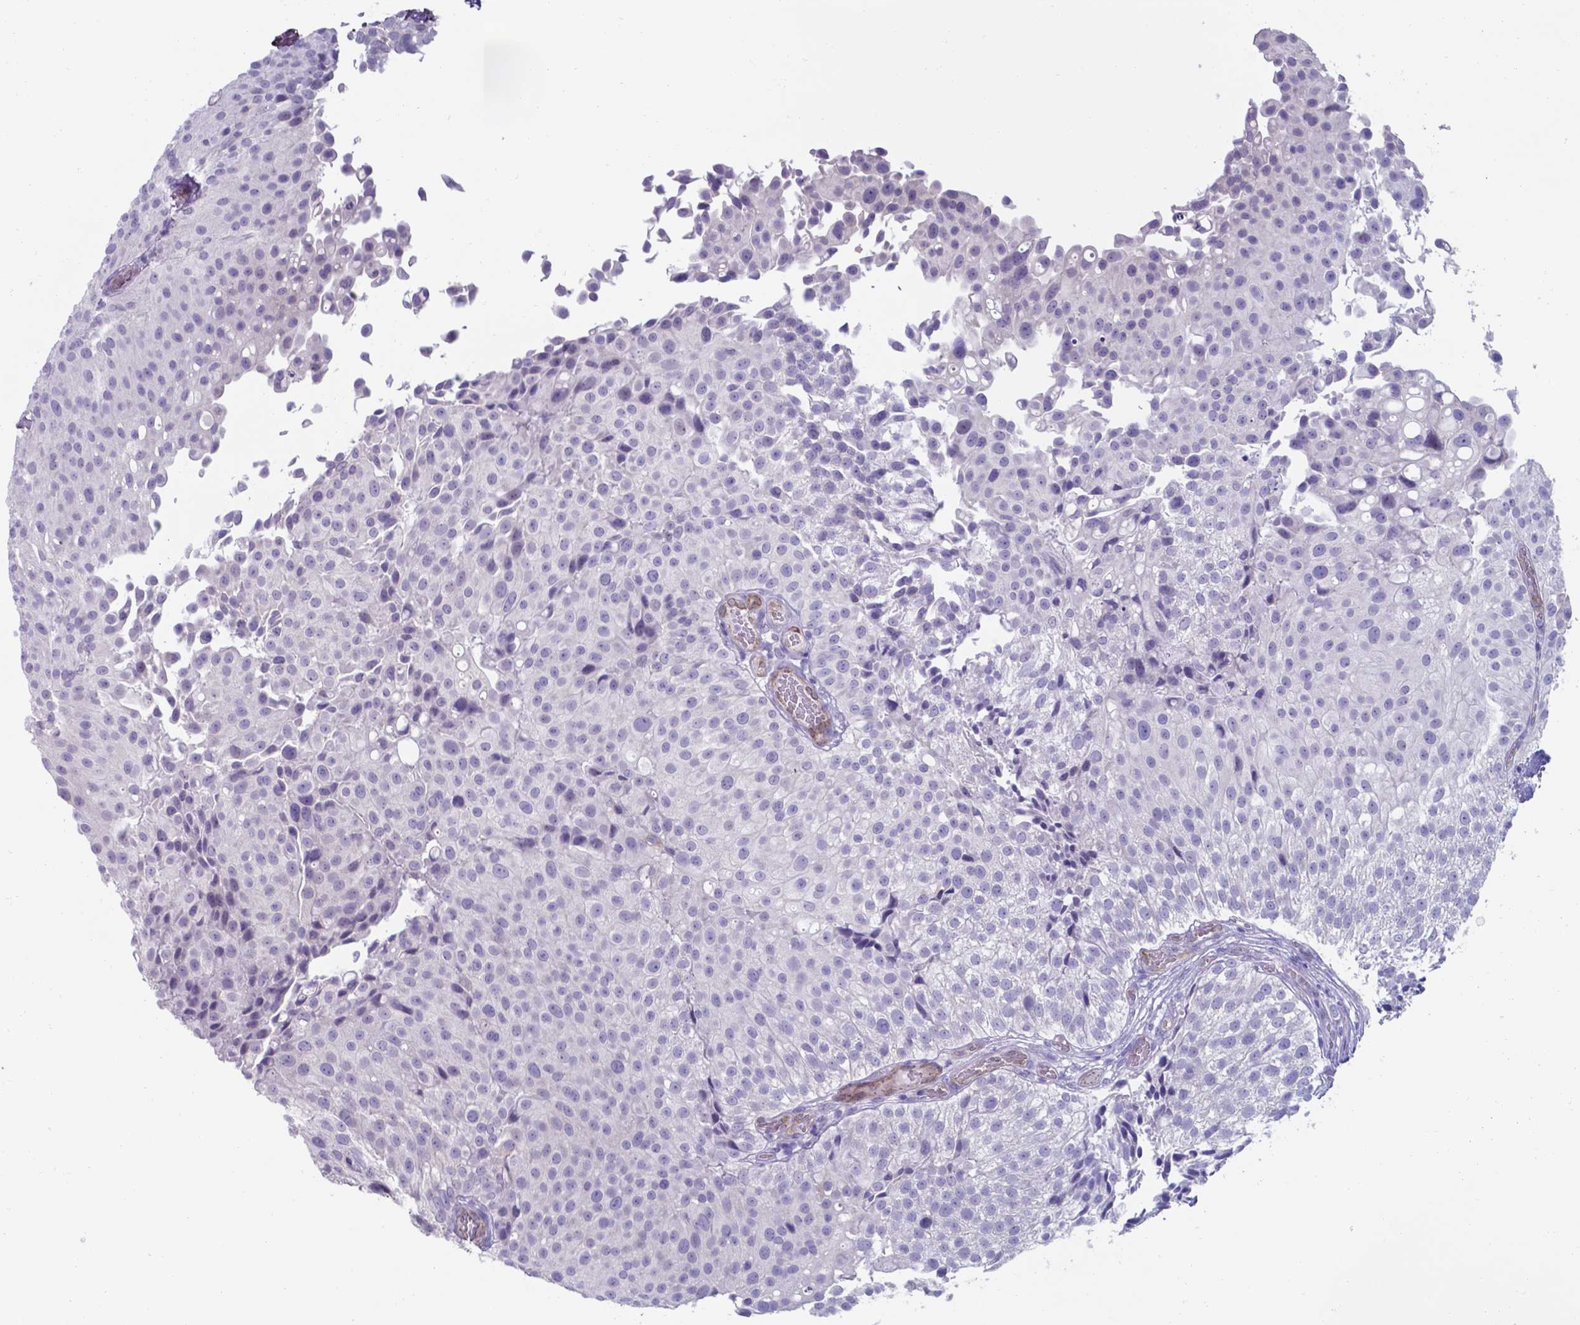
{"staining": {"intensity": "negative", "quantity": "none", "location": "none"}, "tissue": "urothelial cancer", "cell_type": "Tumor cells", "image_type": "cancer", "snomed": [{"axis": "morphology", "description": "Urothelial carcinoma, Low grade"}, {"axis": "topography", "description": "Urinary bladder"}], "caption": "Immunohistochemistry micrograph of neoplastic tissue: urothelial cancer stained with DAB (3,3'-diaminobenzidine) reveals no significant protein expression in tumor cells. (Immunohistochemistry (ihc), brightfield microscopy, high magnification).", "gene": "UBE2J1", "patient": {"sex": "male", "age": 80}}